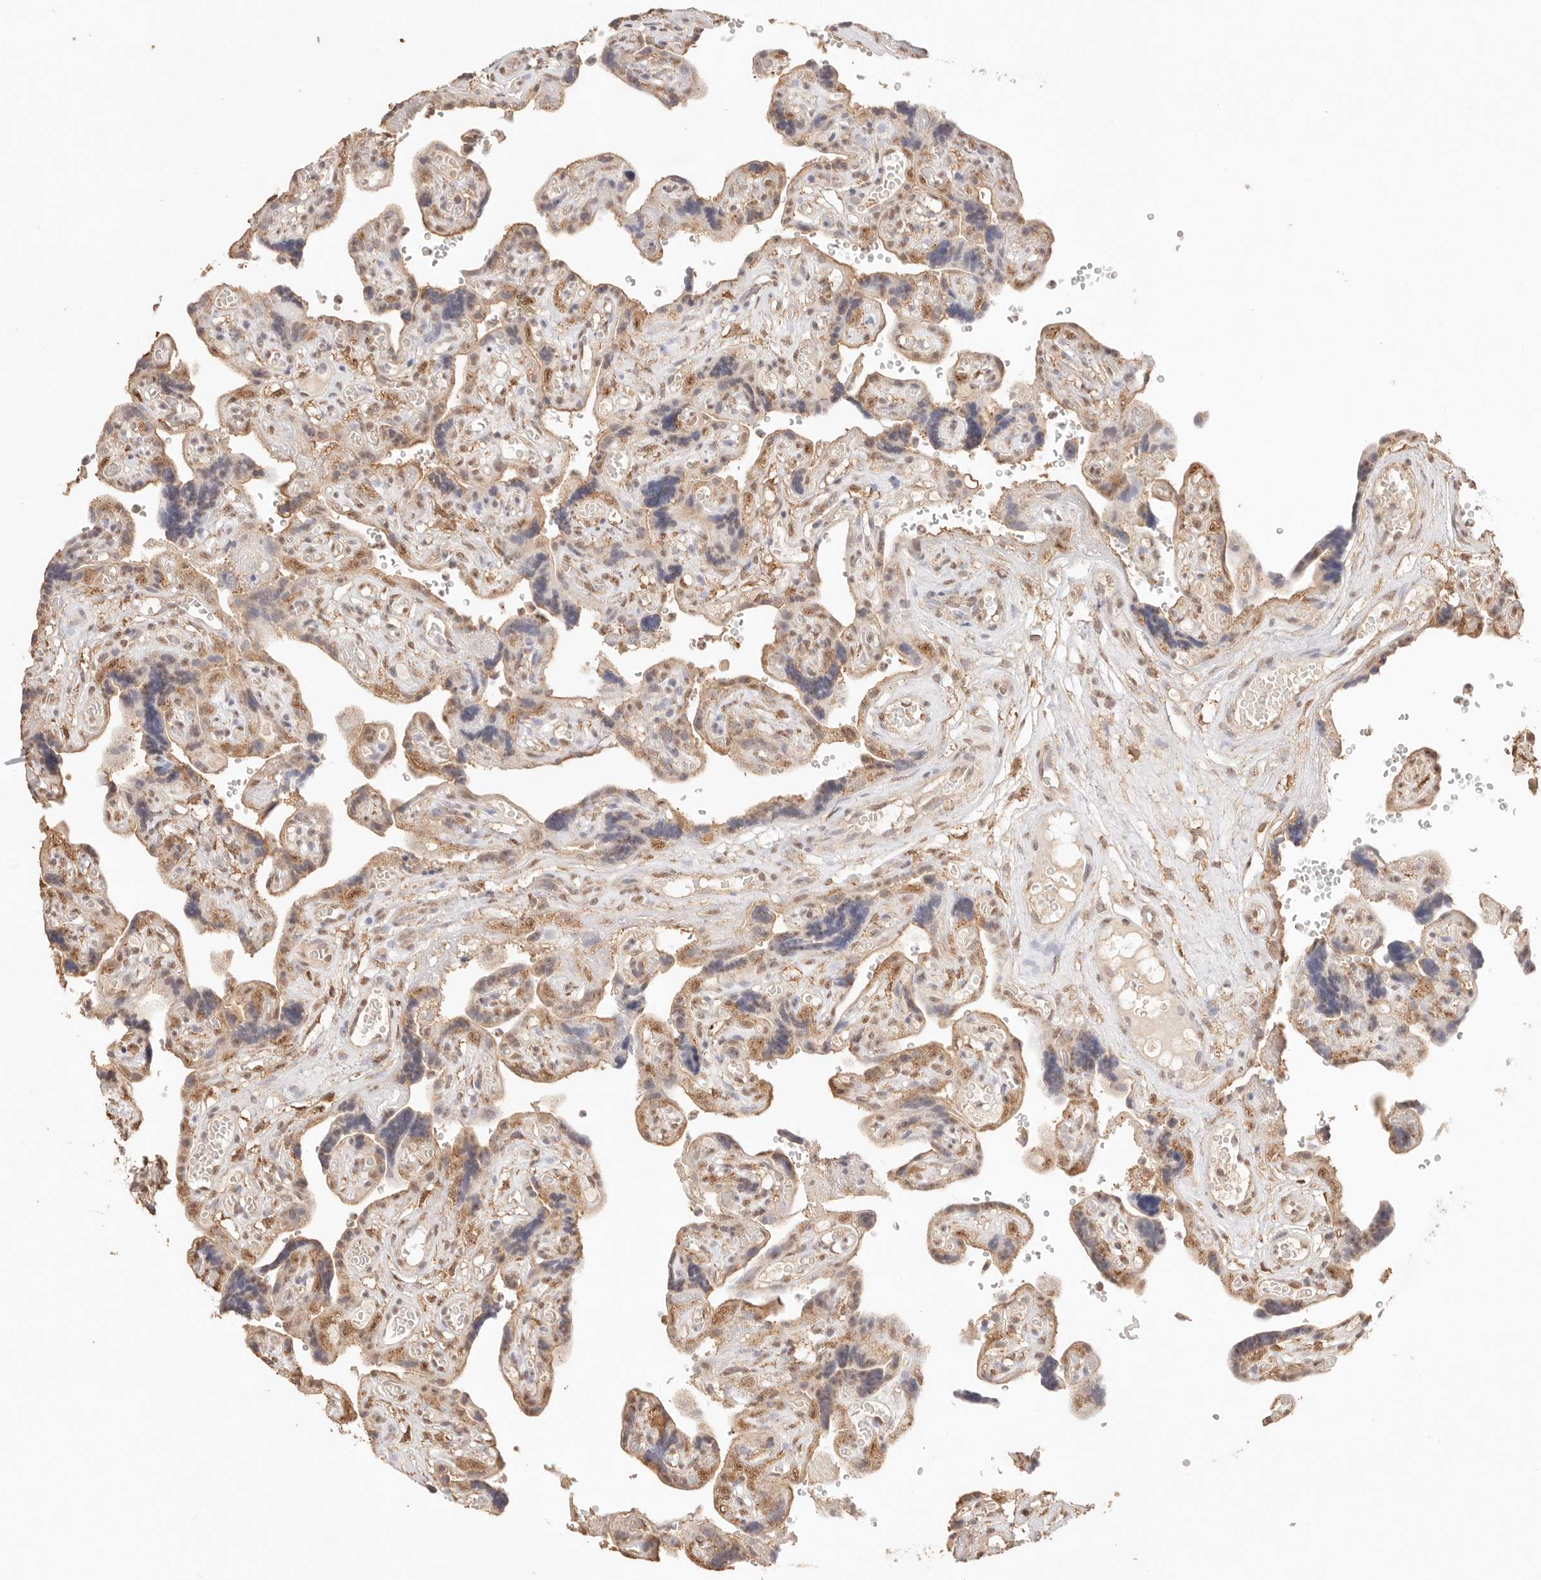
{"staining": {"intensity": "moderate", "quantity": ">75%", "location": "cytoplasmic/membranous,nuclear"}, "tissue": "placenta", "cell_type": "Trophoblastic cells", "image_type": "normal", "snomed": [{"axis": "morphology", "description": "Normal tissue, NOS"}, {"axis": "topography", "description": "Placenta"}], "caption": "Immunohistochemistry (IHC) histopathology image of benign placenta: placenta stained using immunohistochemistry (IHC) displays medium levels of moderate protein expression localized specifically in the cytoplasmic/membranous,nuclear of trophoblastic cells, appearing as a cytoplasmic/membranous,nuclear brown color.", "gene": "IL1R2", "patient": {"sex": "female", "age": 30}}